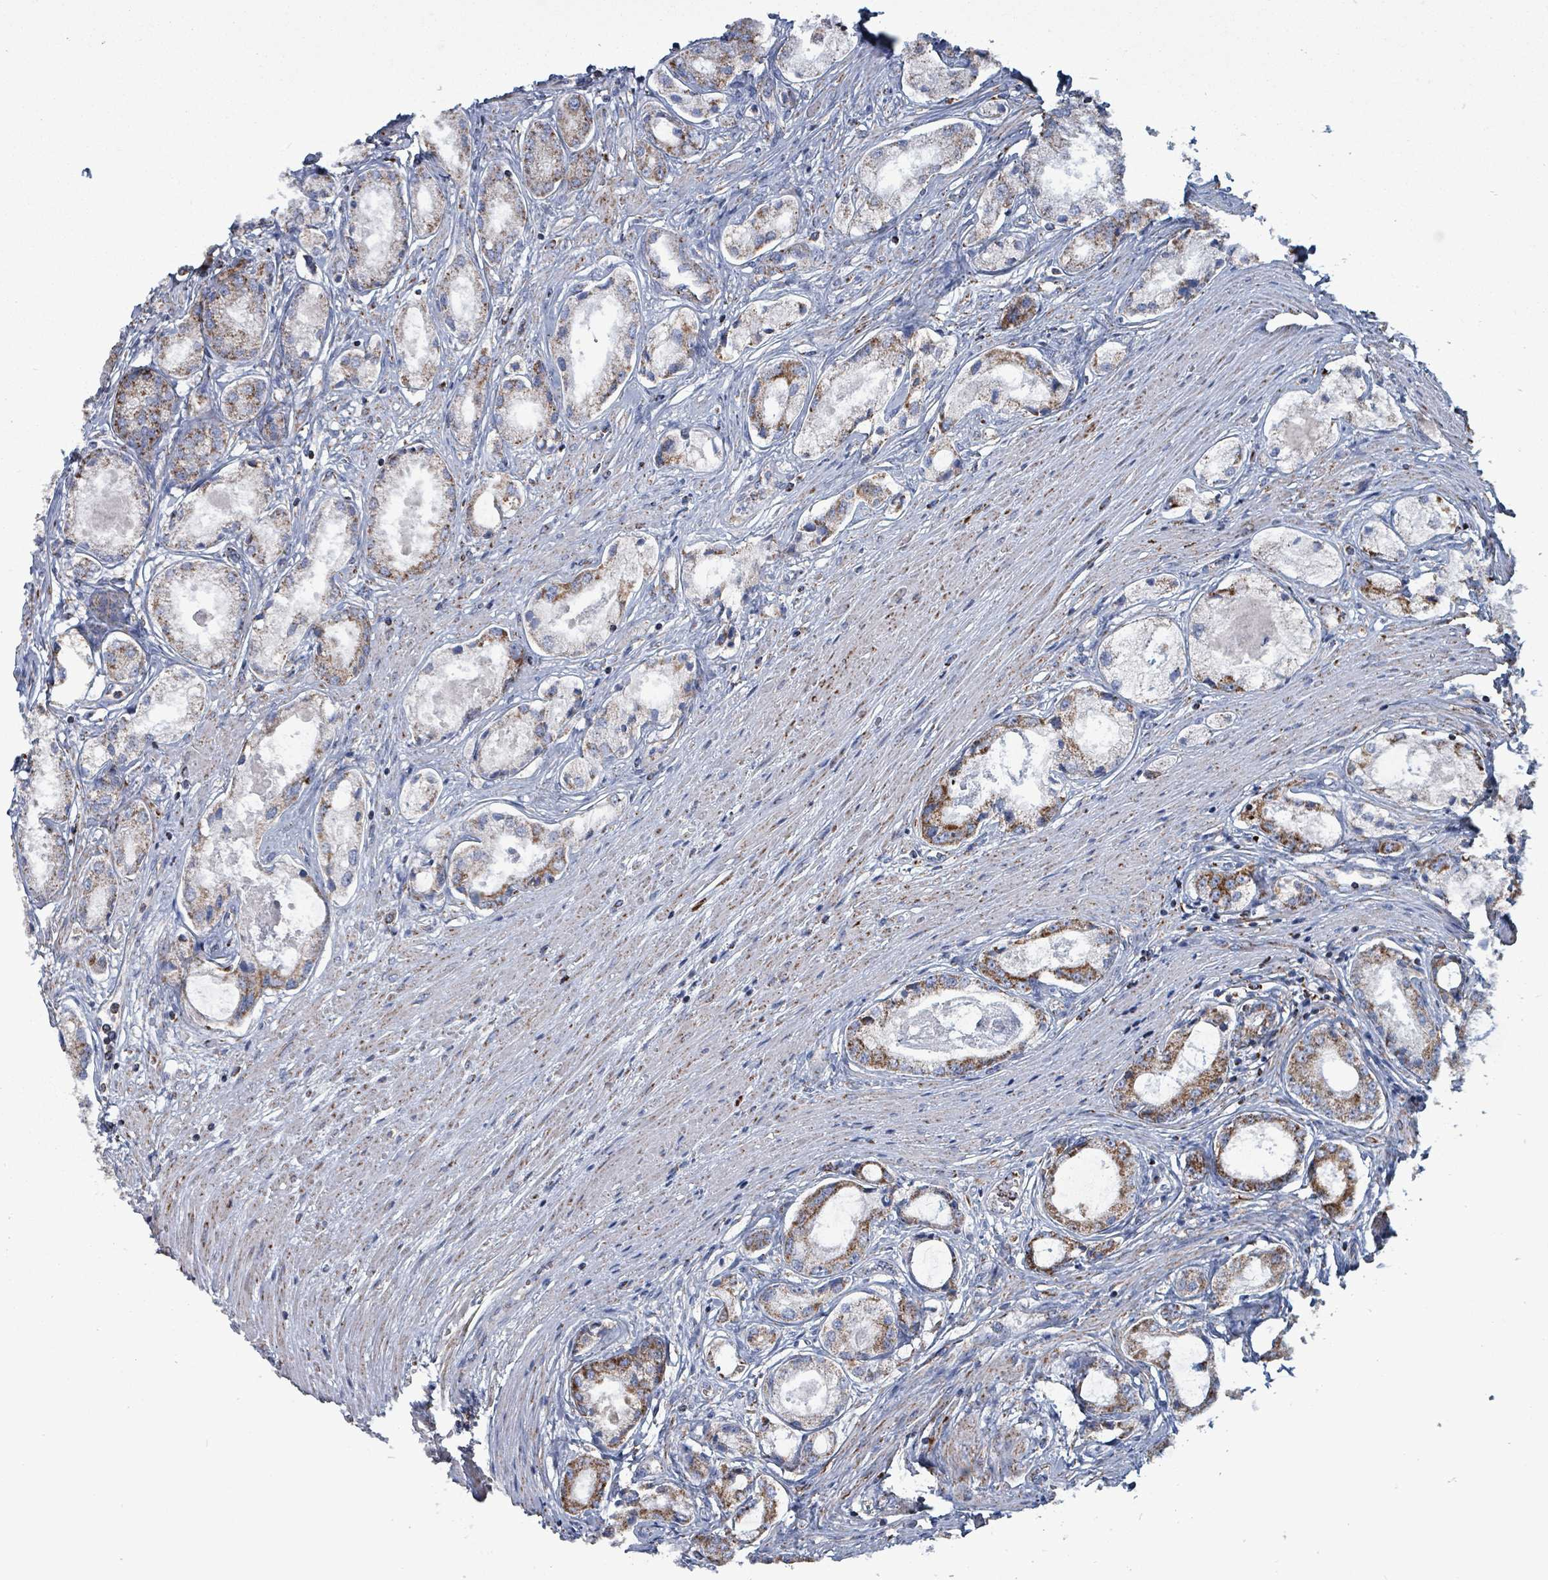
{"staining": {"intensity": "moderate", "quantity": ">75%", "location": "cytoplasmic/membranous"}, "tissue": "prostate cancer", "cell_type": "Tumor cells", "image_type": "cancer", "snomed": [{"axis": "morphology", "description": "Adenocarcinoma, Low grade"}, {"axis": "topography", "description": "Prostate"}], "caption": "High-magnification brightfield microscopy of prostate low-grade adenocarcinoma stained with DAB (3,3'-diaminobenzidine) (brown) and counterstained with hematoxylin (blue). tumor cells exhibit moderate cytoplasmic/membranous expression is identified in approximately>75% of cells.", "gene": "IDH3B", "patient": {"sex": "male", "age": 68}}